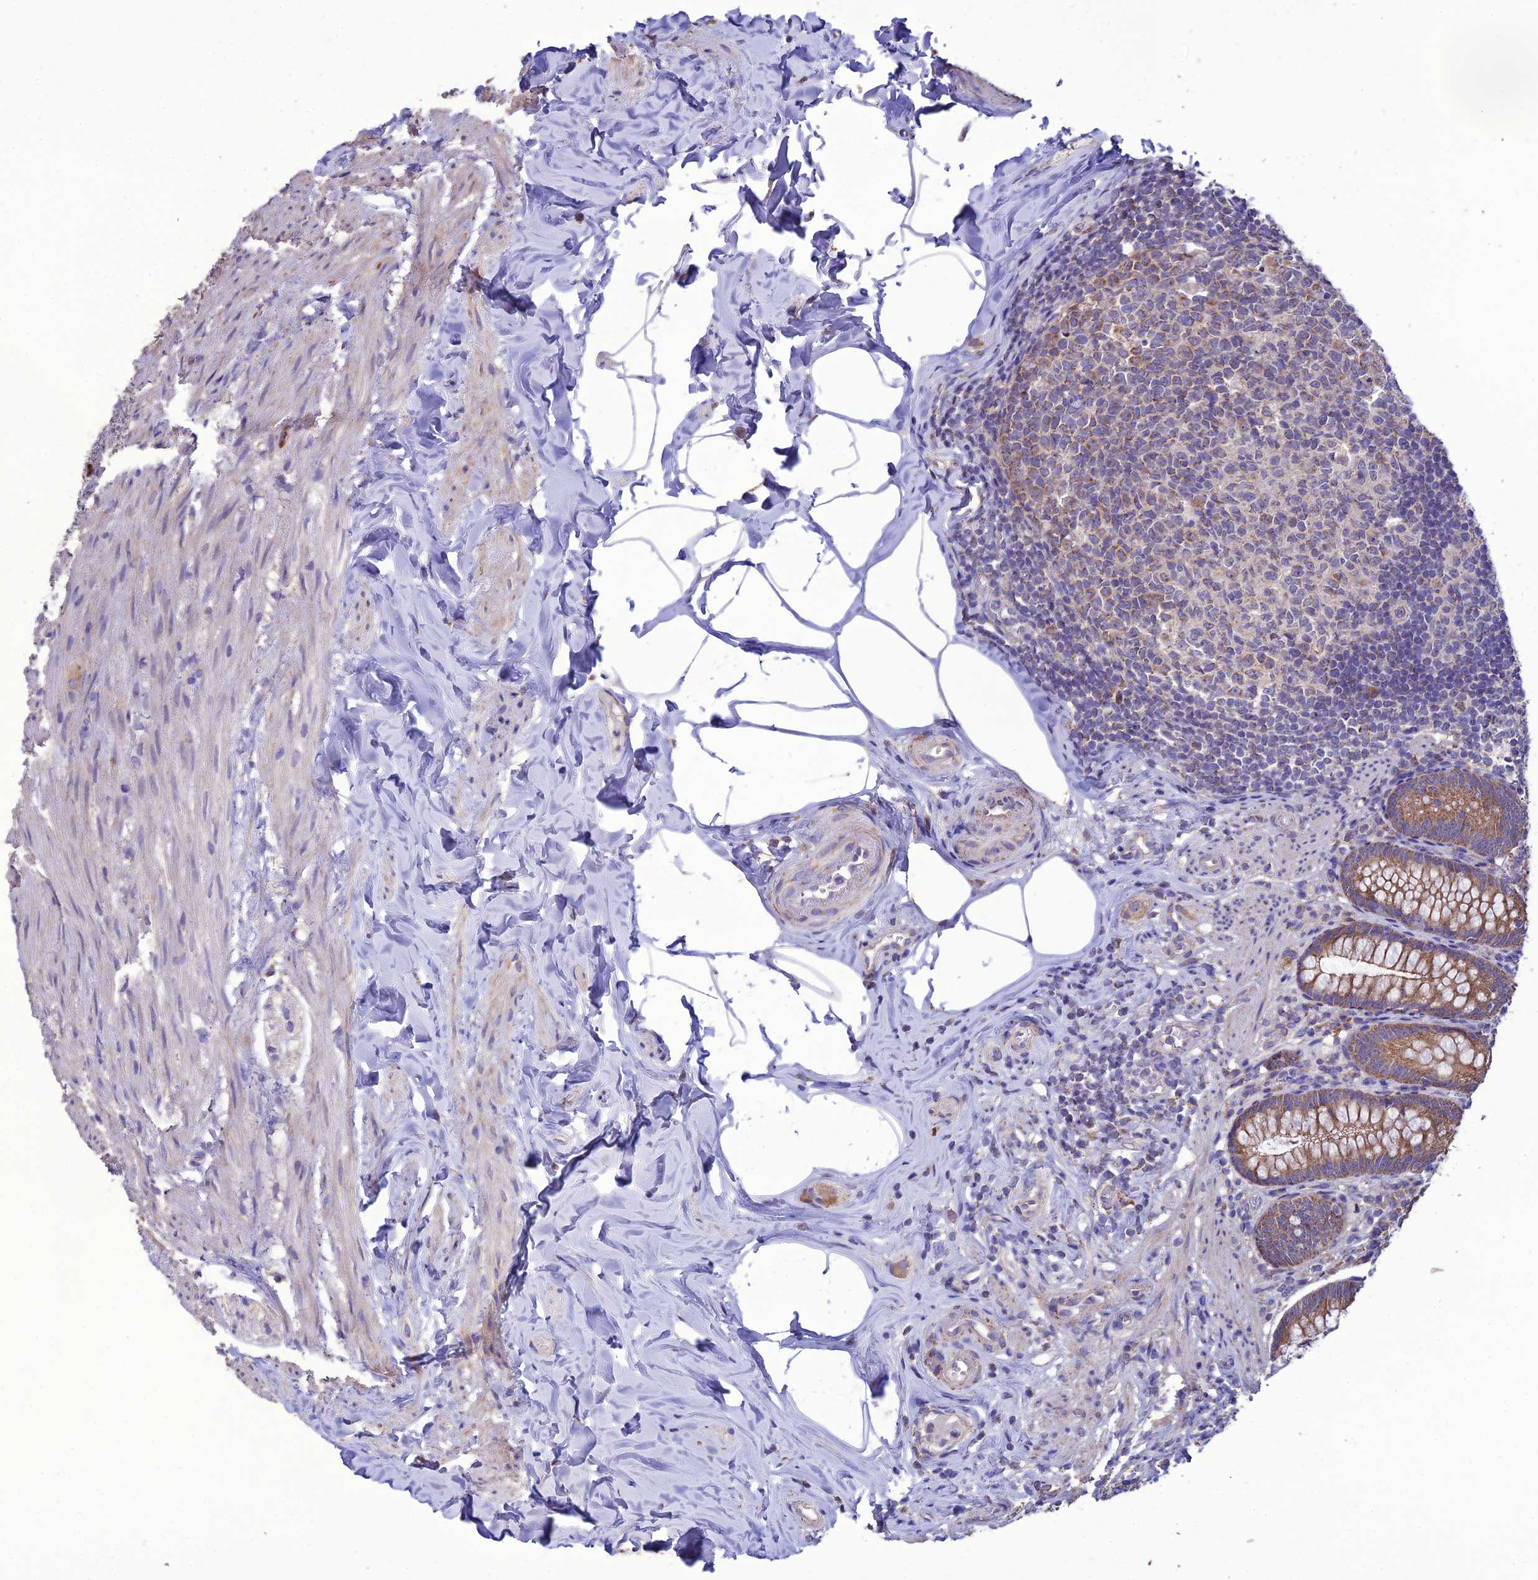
{"staining": {"intensity": "moderate", "quantity": ">75%", "location": "cytoplasmic/membranous"}, "tissue": "appendix", "cell_type": "Glandular cells", "image_type": "normal", "snomed": [{"axis": "morphology", "description": "Normal tissue, NOS"}, {"axis": "topography", "description": "Appendix"}], "caption": "A brown stain labels moderate cytoplasmic/membranous expression of a protein in glandular cells of unremarkable appendix.", "gene": "HOGA1", "patient": {"sex": "male", "age": 55}}